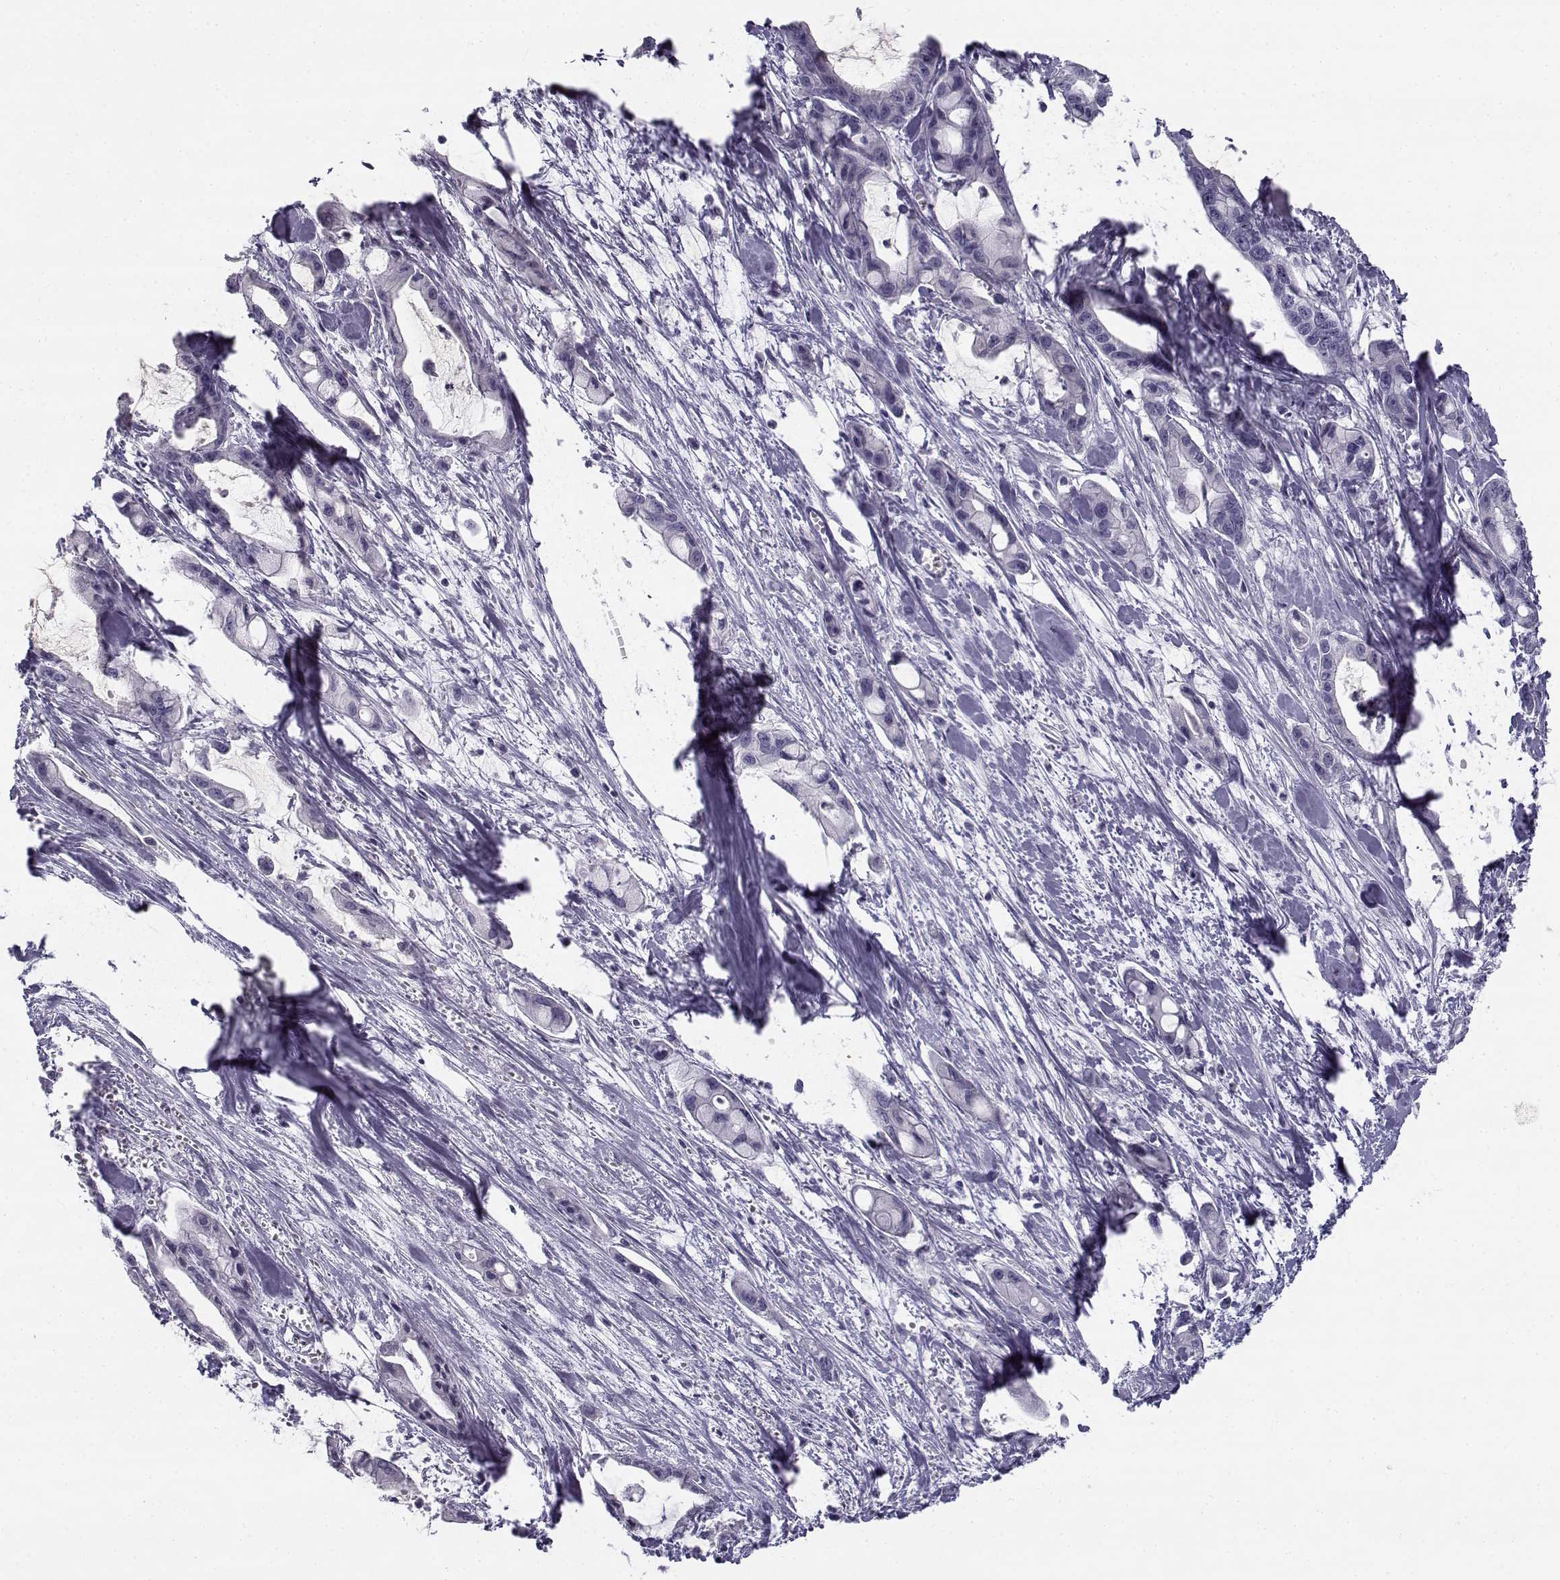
{"staining": {"intensity": "negative", "quantity": "none", "location": "none"}, "tissue": "pancreatic cancer", "cell_type": "Tumor cells", "image_type": "cancer", "snomed": [{"axis": "morphology", "description": "Adenocarcinoma, NOS"}, {"axis": "topography", "description": "Pancreas"}], "caption": "Tumor cells show no significant expression in pancreatic adenocarcinoma.", "gene": "CREB3L3", "patient": {"sex": "male", "age": 48}}